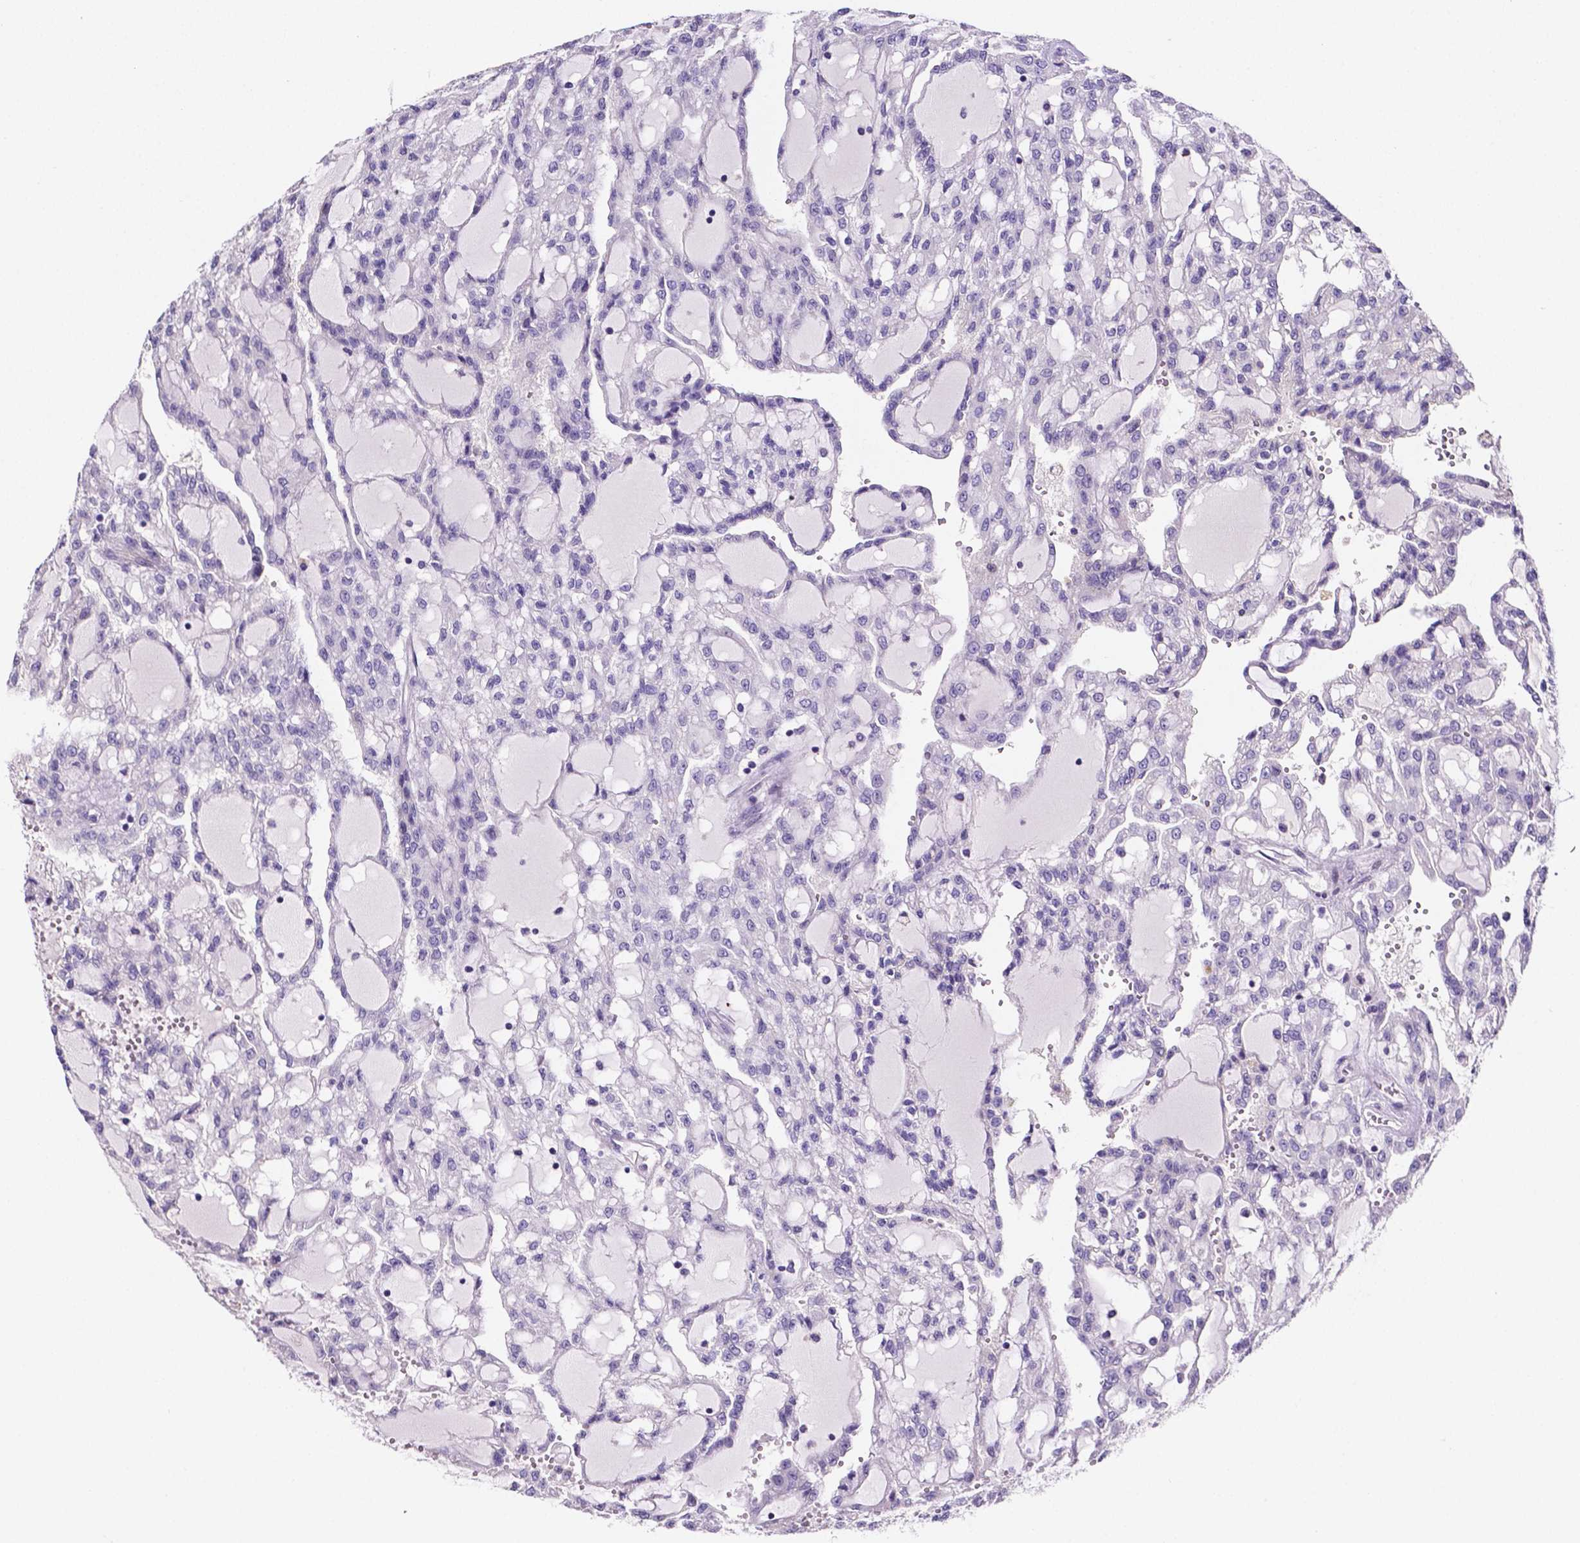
{"staining": {"intensity": "negative", "quantity": "none", "location": "none"}, "tissue": "renal cancer", "cell_type": "Tumor cells", "image_type": "cancer", "snomed": [{"axis": "morphology", "description": "Adenocarcinoma, NOS"}, {"axis": "topography", "description": "Kidney"}], "caption": "Tumor cells are negative for brown protein staining in renal cancer.", "gene": "NRGN", "patient": {"sex": "male", "age": 63}}